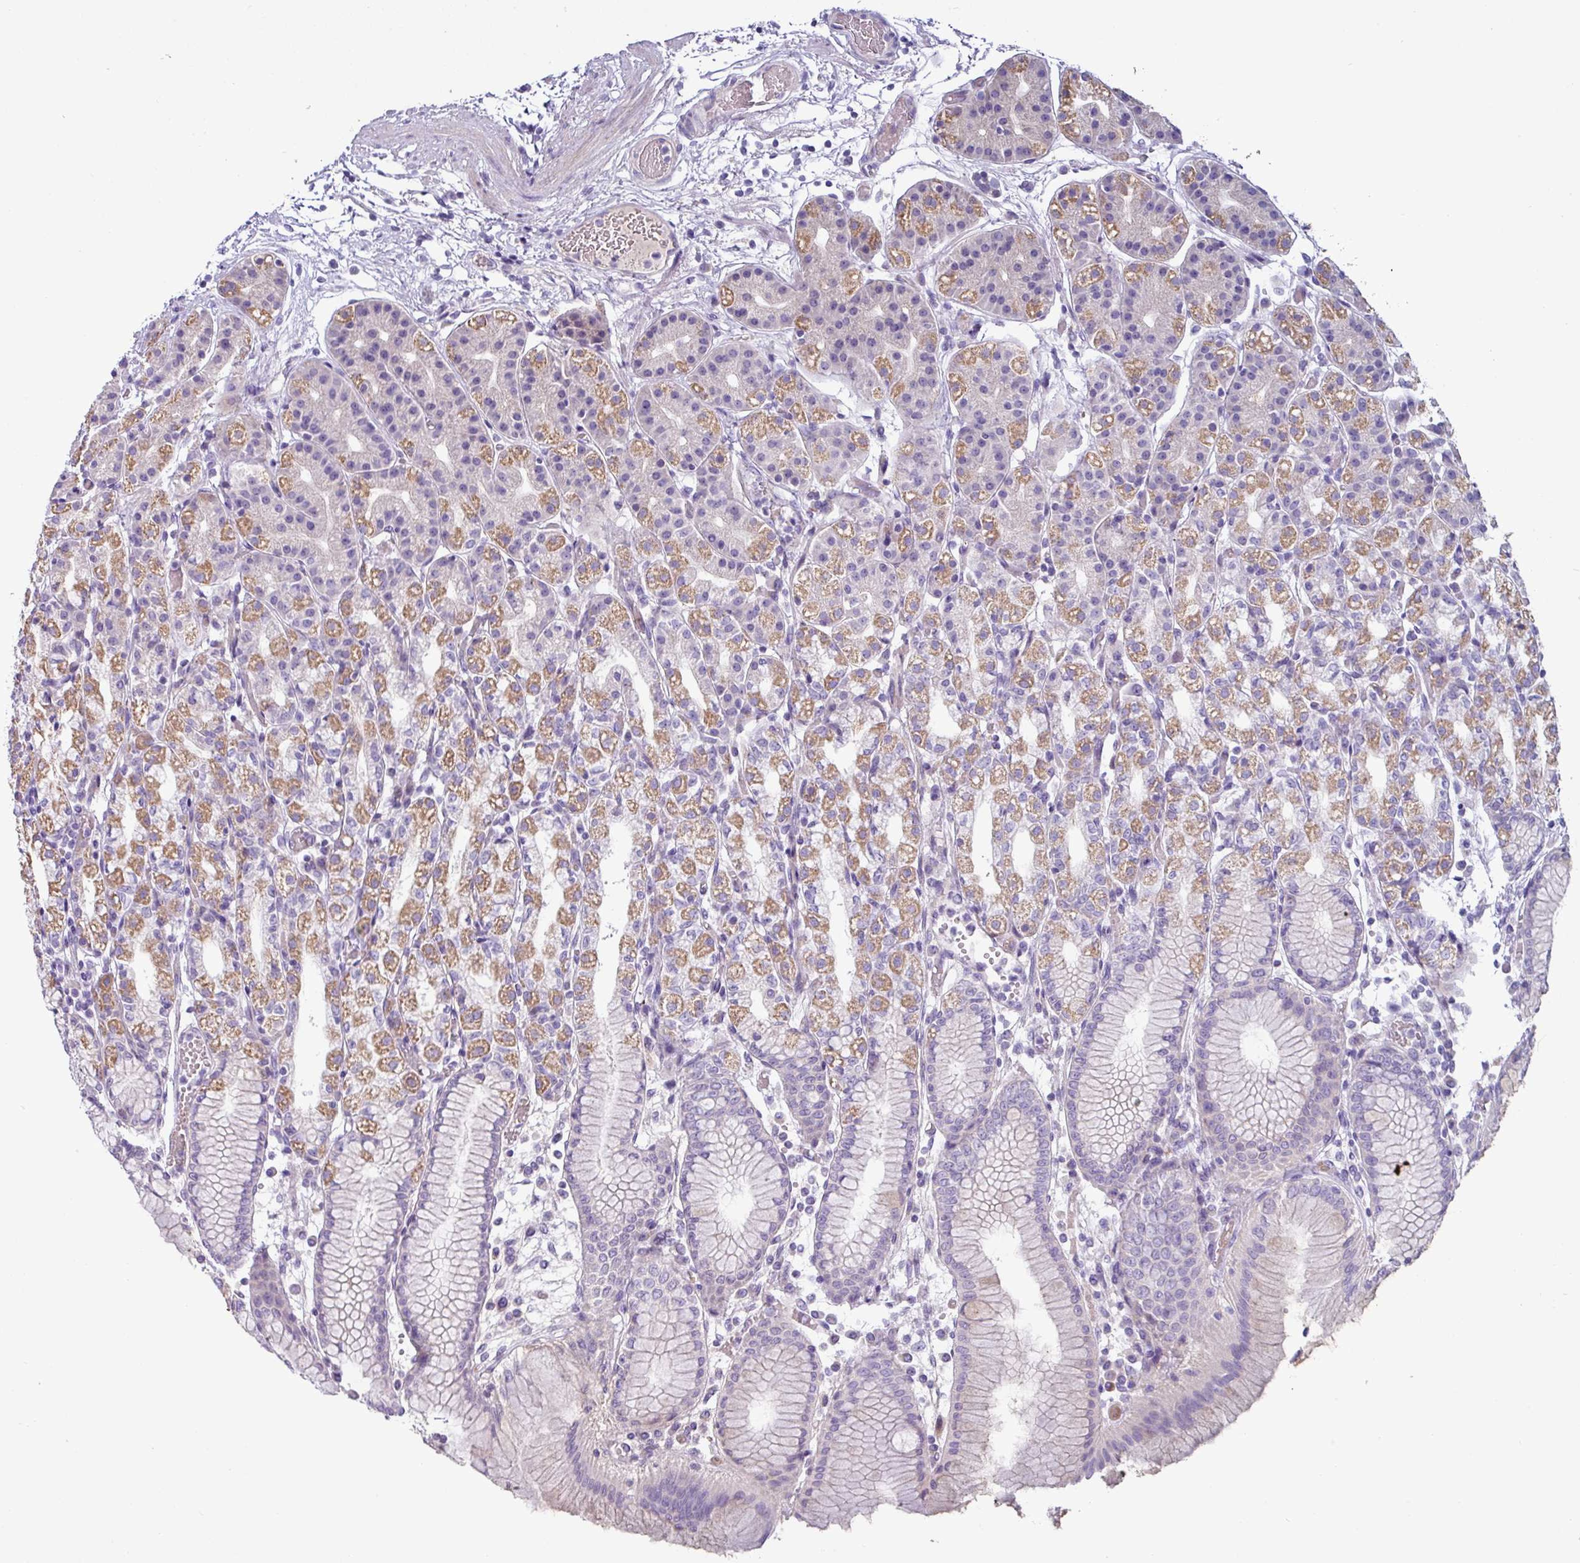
{"staining": {"intensity": "moderate", "quantity": "25%-75%", "location": "cytoplasmic/membranous"}, "tissue": "stomach", "cell_type": "Glandular cells", "image_type": "normal", "snomed": [{"axis": "morphology", "description": "Normal tissue, NOS"}, {"axis": "topography", "description": "Stomach"}], "caption": "There is medium levels of moderate cytoplasmic/membranous expression in glandular cells of benign stomach, as demonstrated by immunohistochemical staining (brown color).", "gene": "RGS16", "patient": {"sex": "female", "age": 57}}